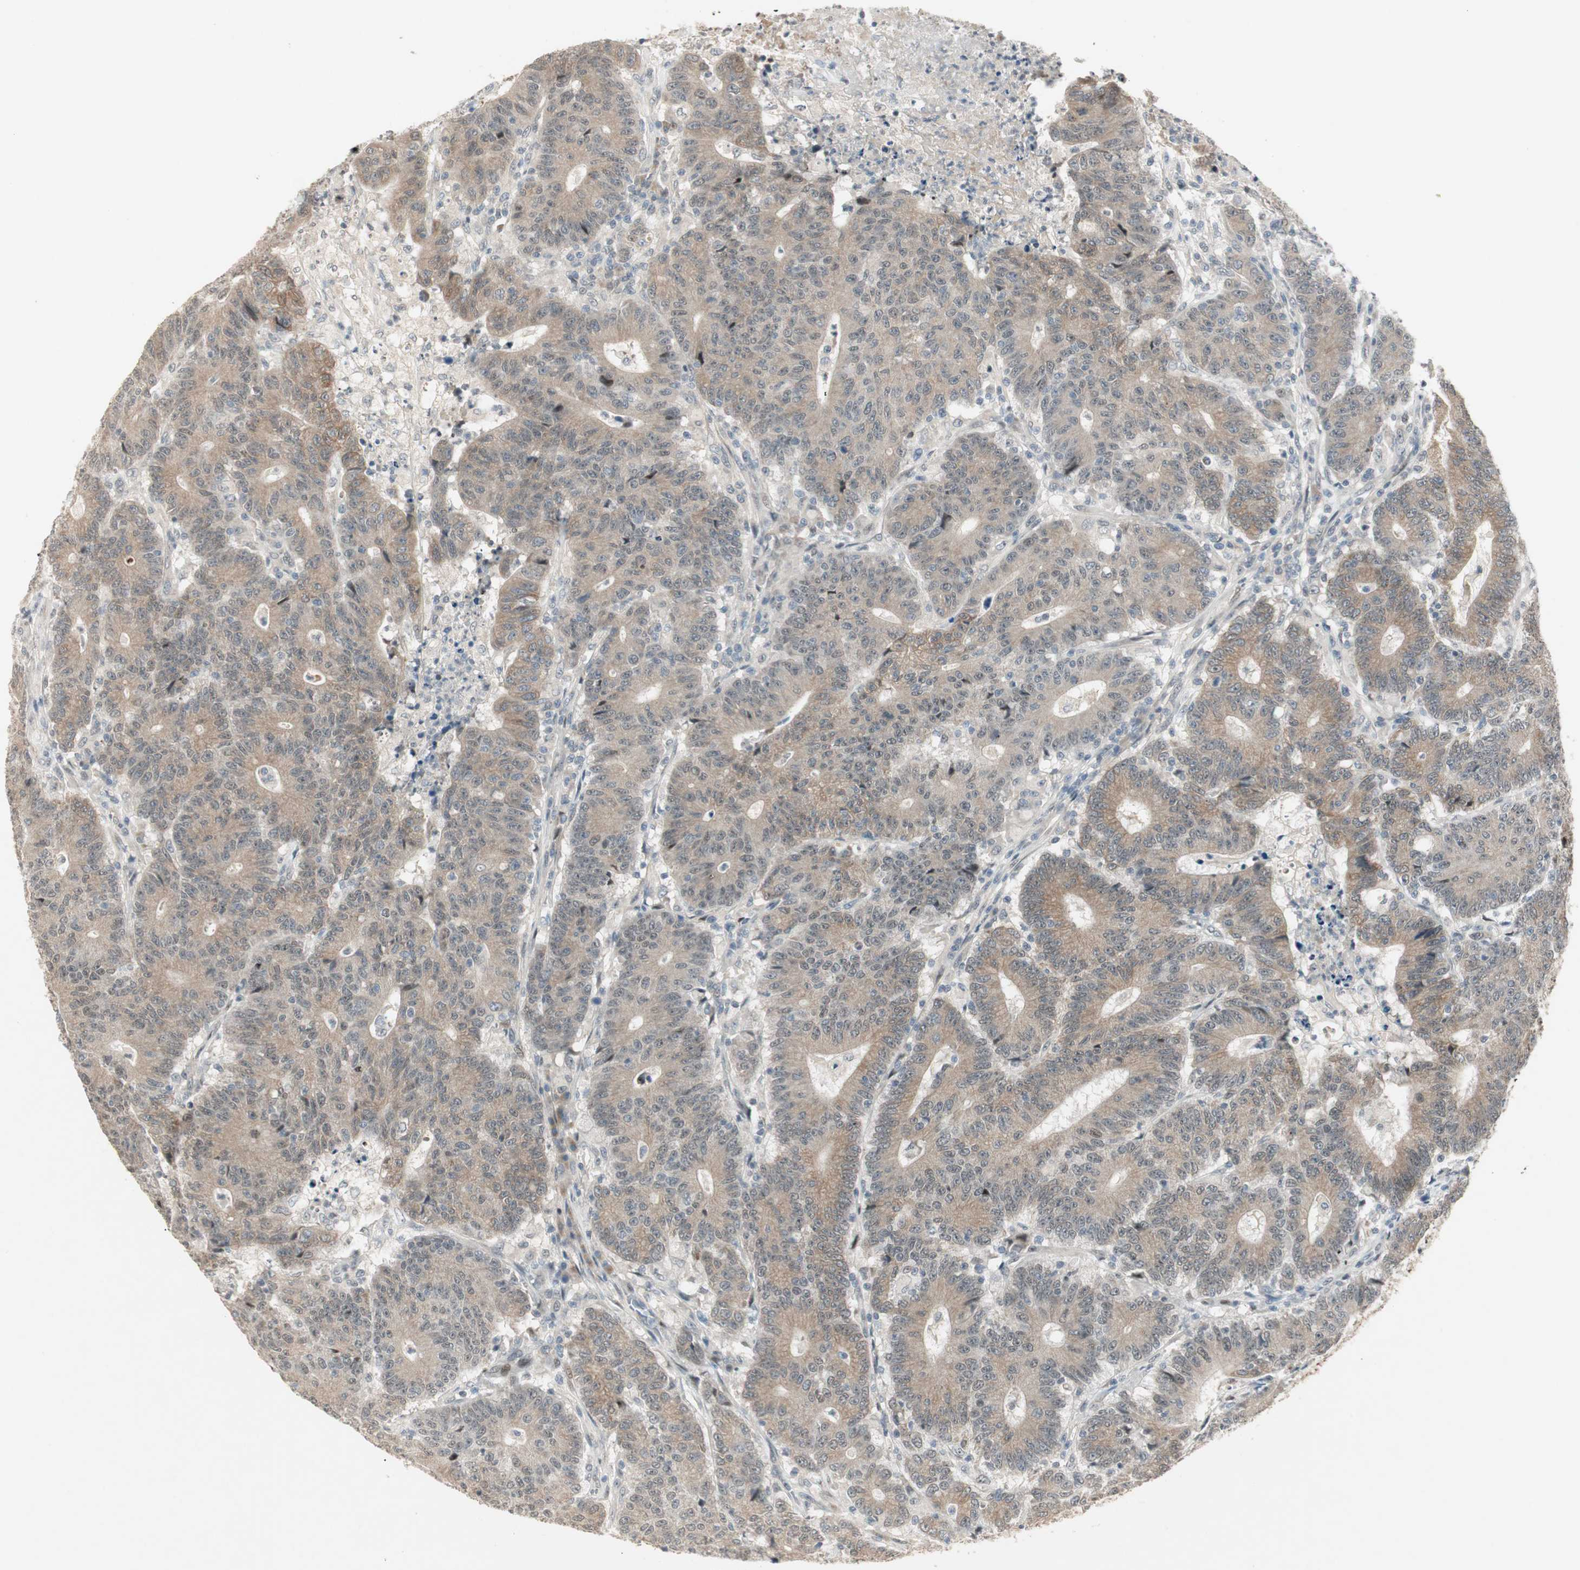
{"staining": {"intensity": "weak", "quantity": ">75%", "location": "cytoplasmic/membranous"}, "tissue": "colorectal cancer", "cell_type": "Tumor cells", "image_type": "cancer", "snomed": [{"axis": "morphology", "description": "Normal tissue, NOS"}, {"axis": "morphology", "description": "Adenocarcinoma, NOS"}, {"axis": "topography", "description": "Colon"}], "caption": "A brown stain highlights weak cytoplasmic/membranous positivity of a protein in human colorectal adenocarcinoma tumor cells.", "gene": "ACSL5", "patient": {"sex": "female", "age": 75}}